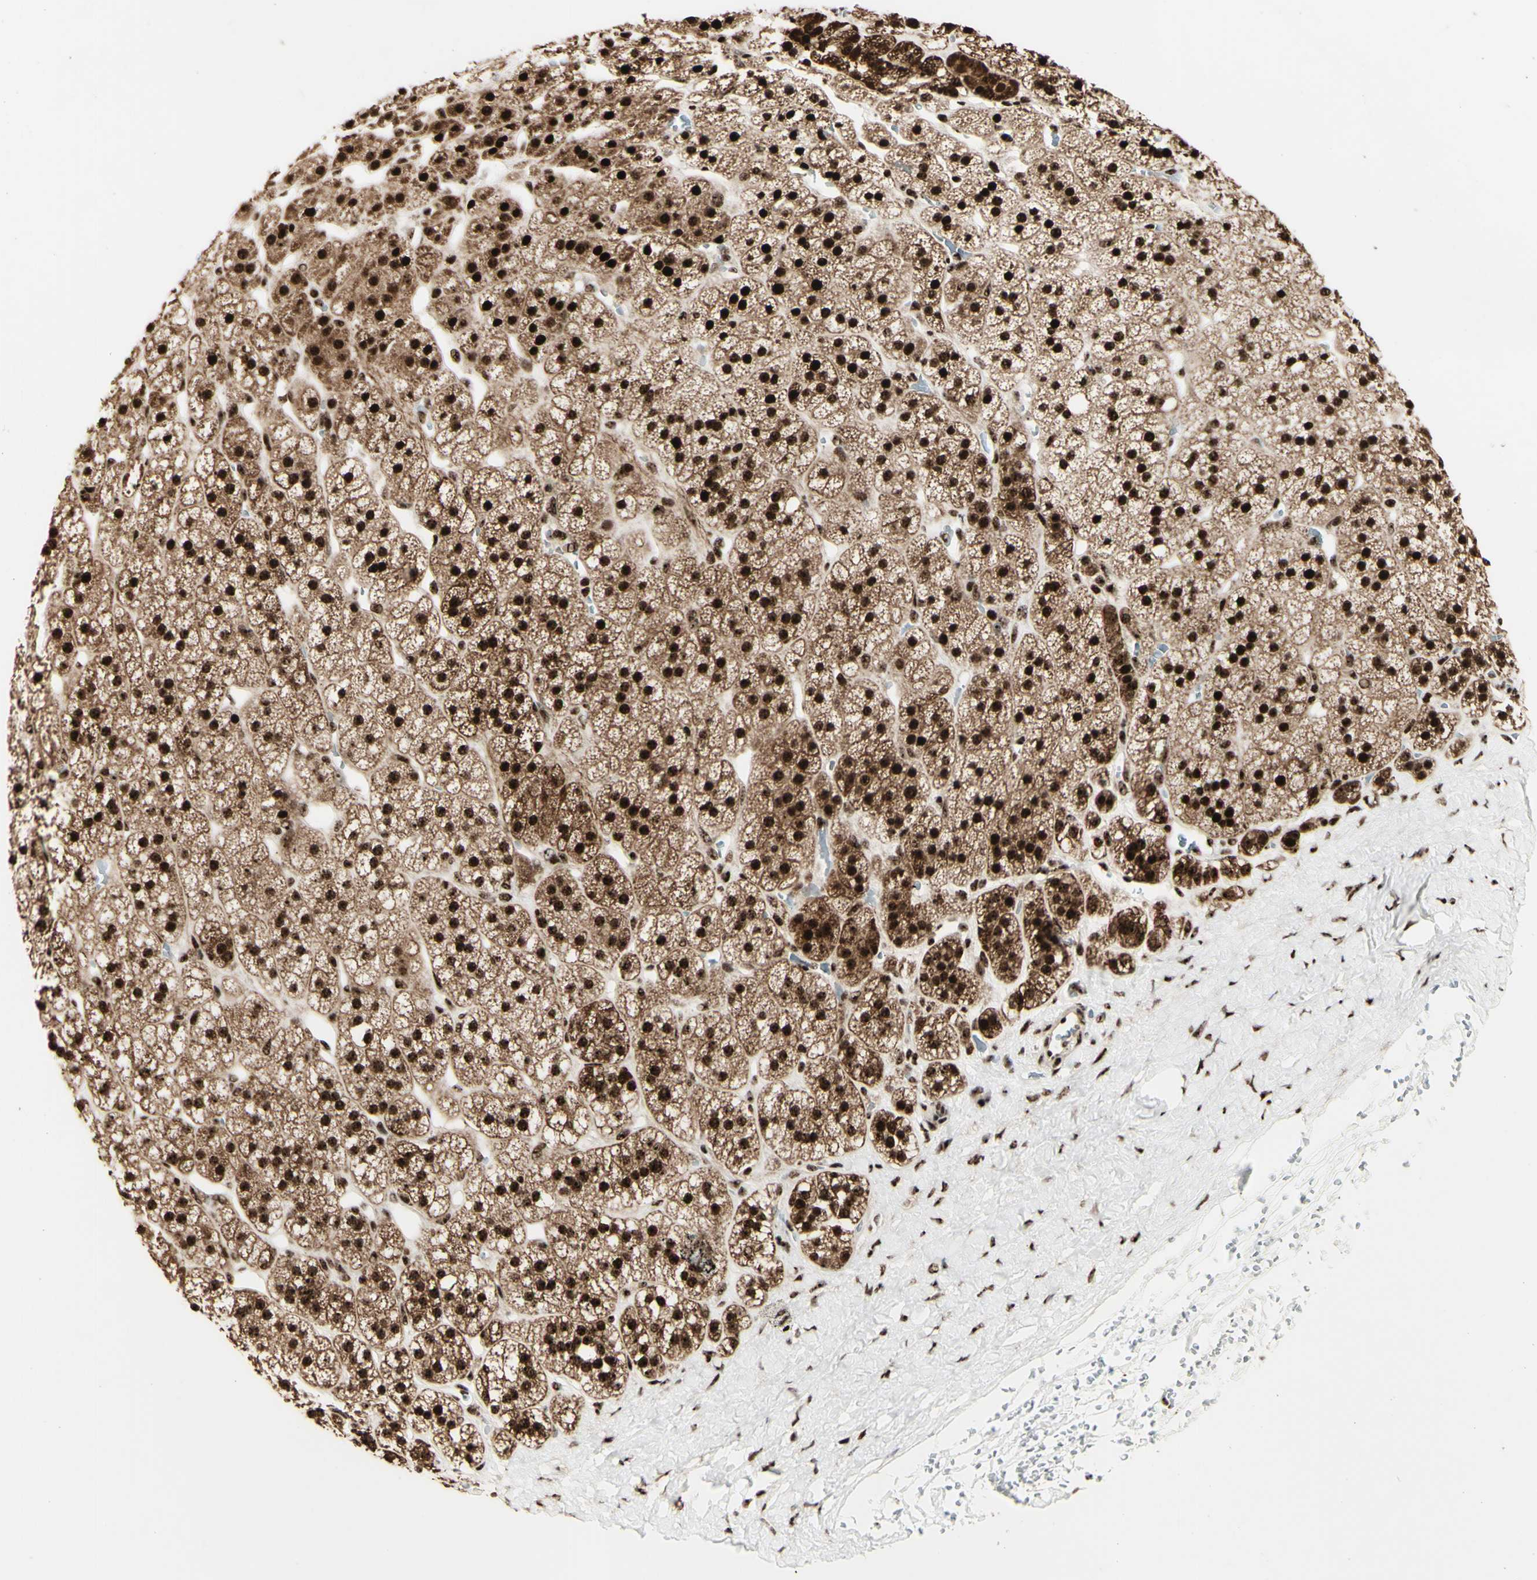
{"staining": {"intensity": "strong", "quantity": ">75%", "location": "cytoplasmic/membranous,nuclear"}, "tissue": "adrenal gland", "cell_type": "Glandular cells", "image_type": "normal", "snomed": [{"axis": "morphology", "description": "Normal tissue, NOS"}, {"axis": "topography", "description": "Adrenal gland"}], "caption": "This image reveals immunohistochemistry (IHC) staining of unremarkable adrenal gland, with high strong cytoplasmic/membranous,nuclear expression in about >75% of glandular cells.", "gene": "DHX9", "patient": {"sex": "male", "age": 56}}